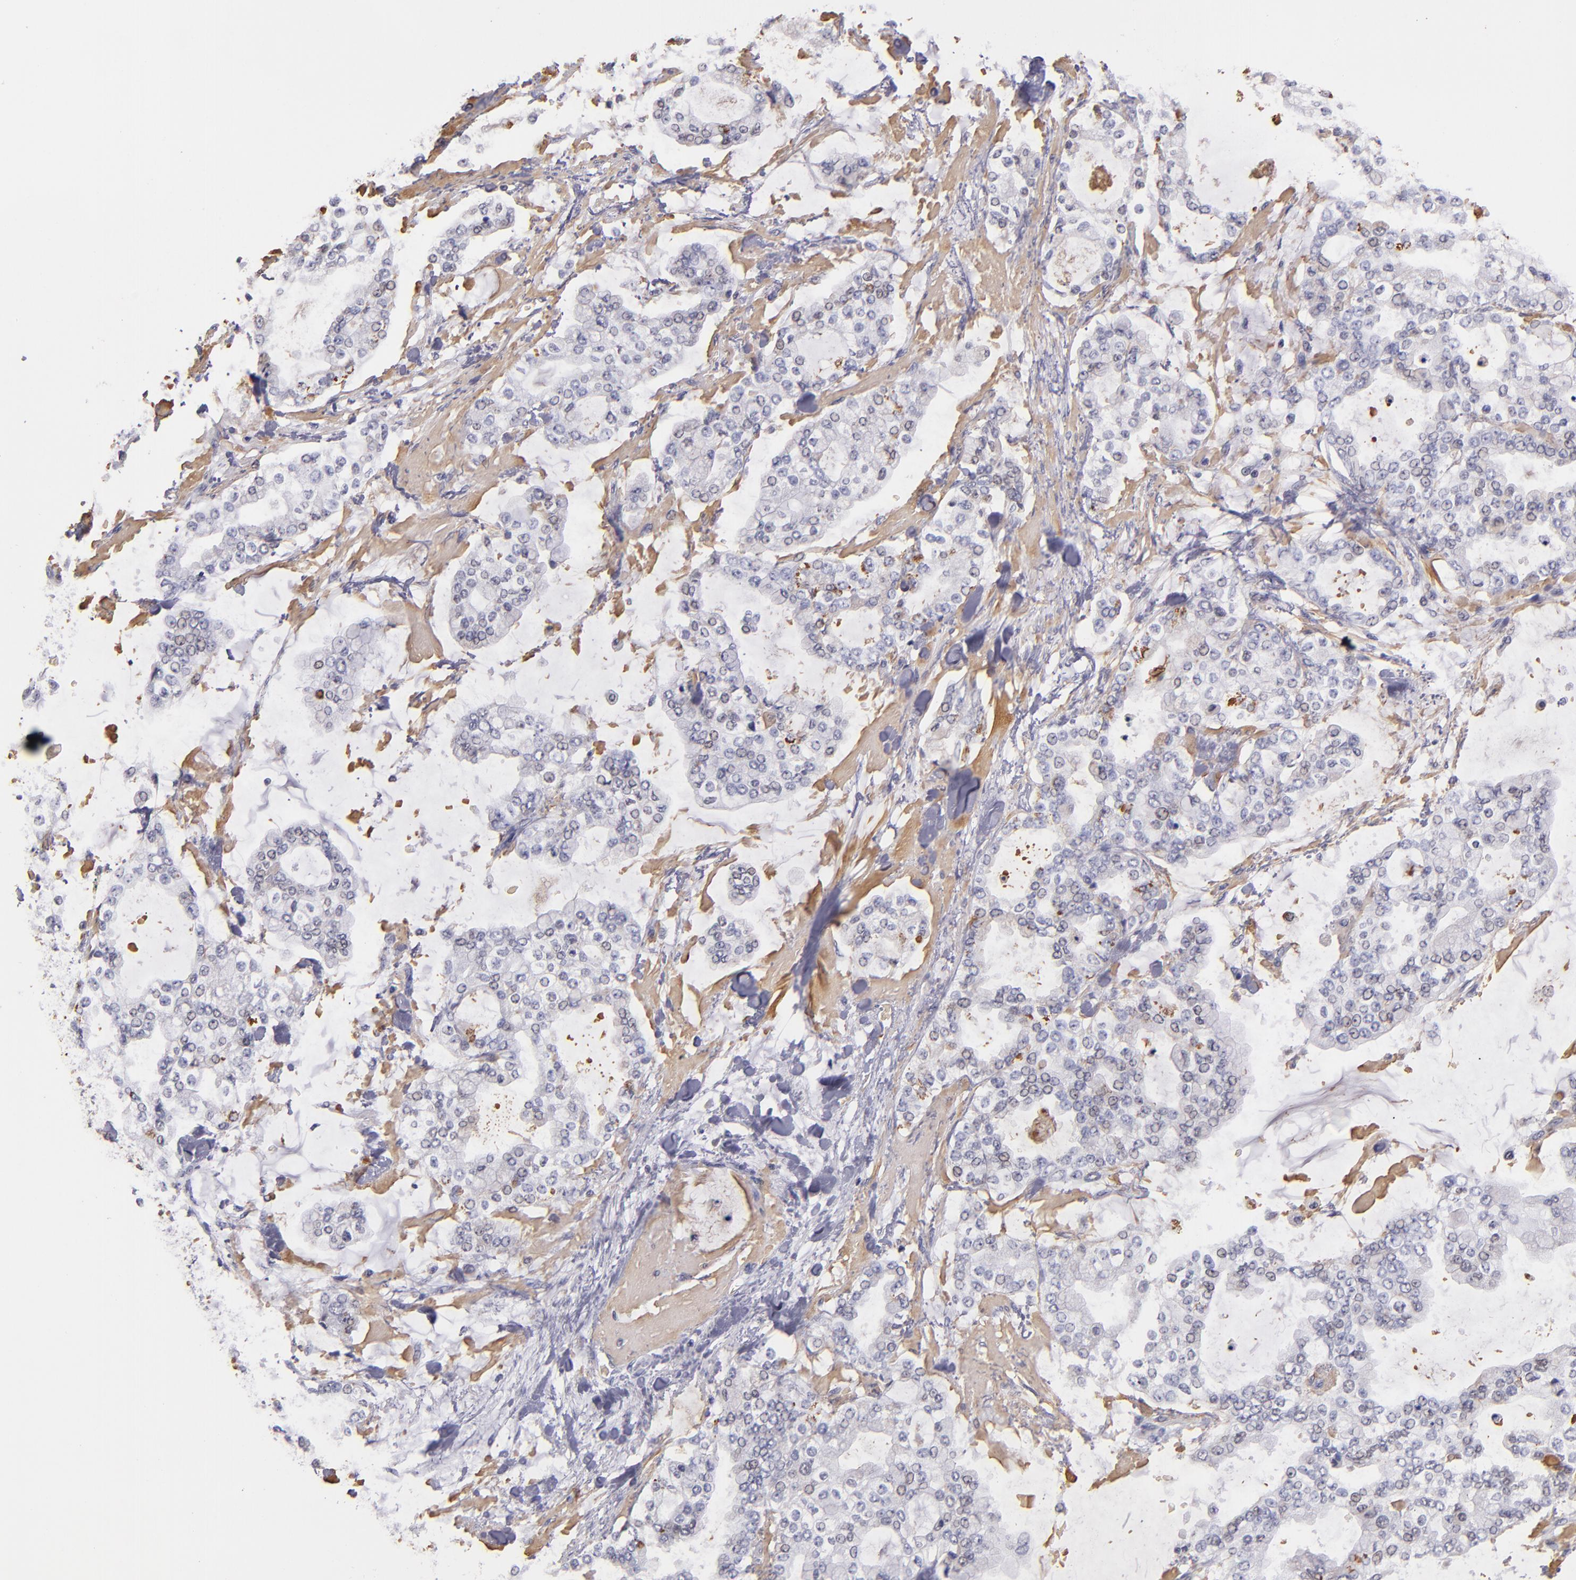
{"staining": {"intensity": "weak", "quantity": "<25%", "location": "cytoplasmic/membranous"}, "tissue": "stomach cancer", "cell_type": "Tumor cells", "image_type": "cancer", "snomed": [{"axis": "morphology", "description": "Normal tissue, NOS"}, {"axis": "morphology", "description": "Adenocarcinoma, NOS"}, {"axis": "topography", "description": "Stomach, upper"}, {"axis": "topography", "description": "Stomach"}], "caption": "Immunohistochemical staining of human stomach cancer (adenocarcinoma) displays no significant staining in tumor cells.", "gene": "SERPINC1", "patient": {"sex": "male", "age": 76}}